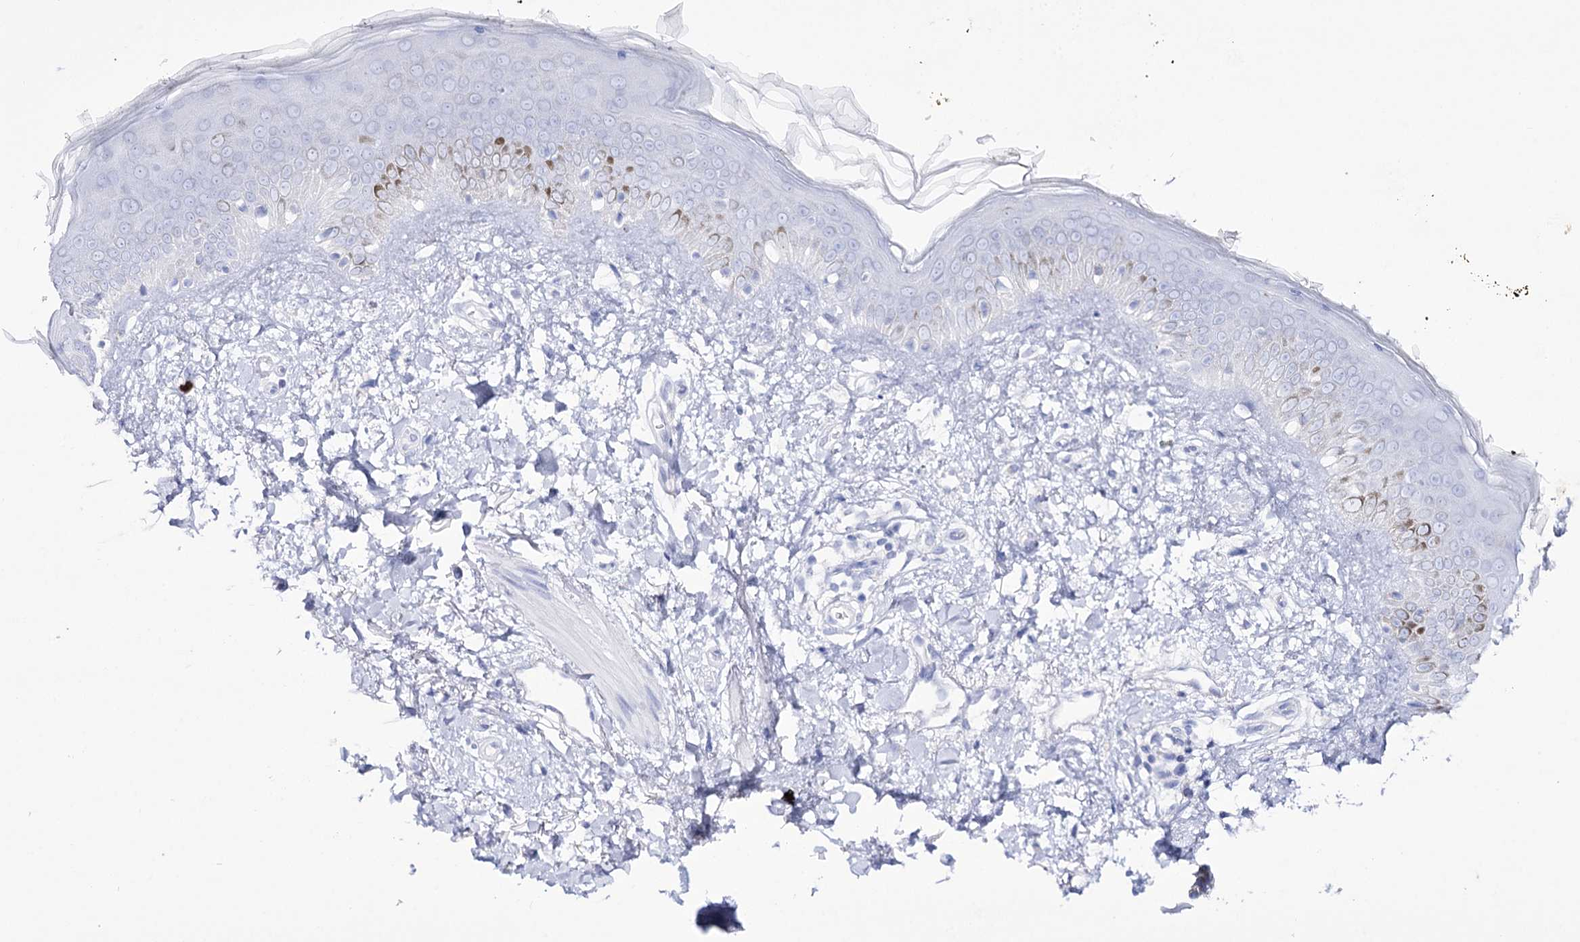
{"staining": {"intensity": "negative", "quantity": "none", "location": "none"}, "tissue": "skin", "cell_type": "Fibroblasts", "image_type": "normal", "snomed": [{"axis": "morphology", "description": "Normal tissue, NOS"}, {"axis": "topography", "description": "Skin"}], "caption": "Immunohistochemistry of benign skin reveals no positivity in fibroblasts.", "gene": "NAGLU", "patient": {"sex": "female", "age": 58}}